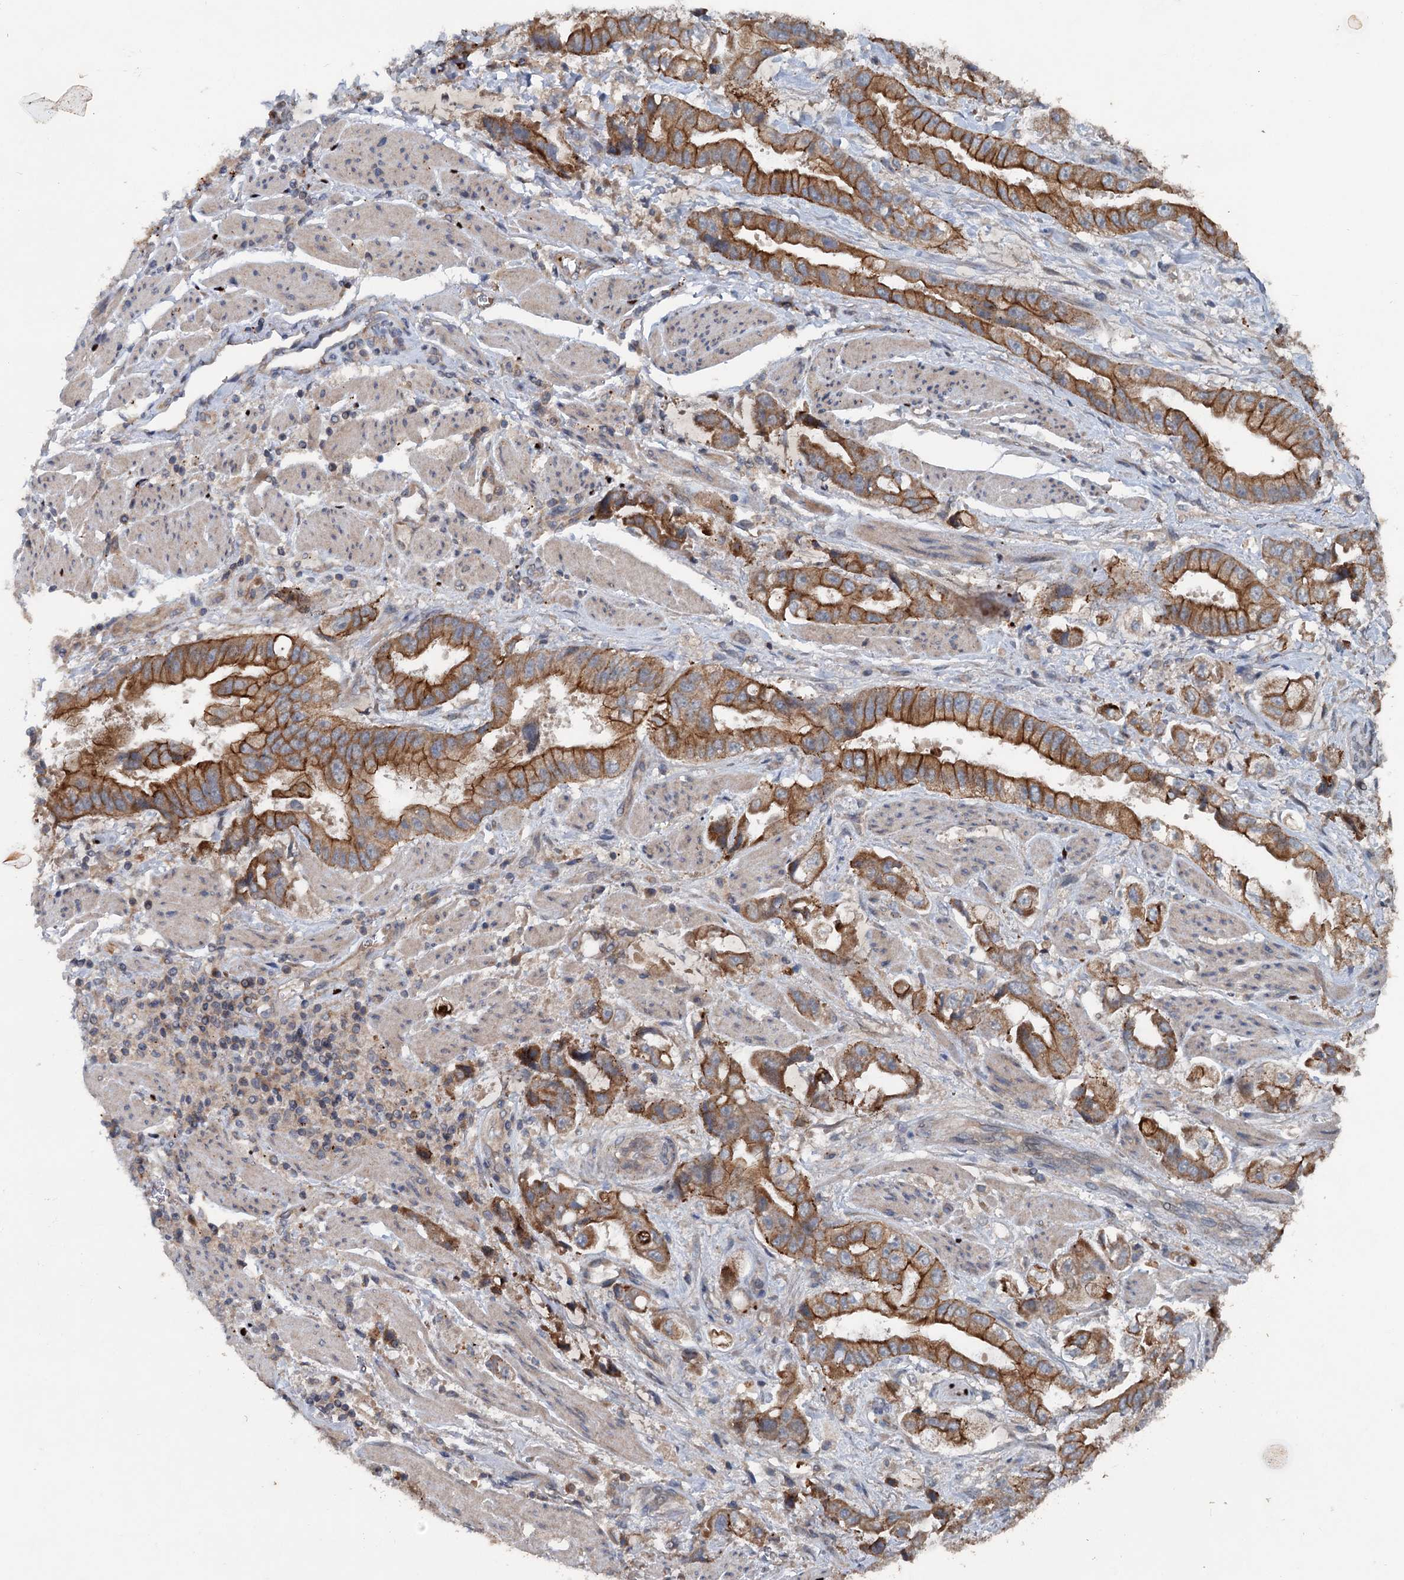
{"staining": {"intensity": "strong", "quantity": ">75%", "location": "cytoplasmic/membranous"}, "tissue": "stomach cancer", "cell_type": "Tumor cells", "image_type": "cancer", "snomed": [{"axis": "morphology", "description": "Adenocarcinoma, NOS"}, {"axis": "topography", "description": "Stomach"}], "caption": "Immunohistochemistry (IHC) image of neoplastic tissue: human stomach adenocarcinoma stained using IHC shows high levels of strong protein expression localized specifically in the cytoplasmic/membranous of tumor cells, appearing as a cytoplasmic/membranous brown color.", "gene": "N4BP2L2", "patient": {"sex": "male", "age": 62}}